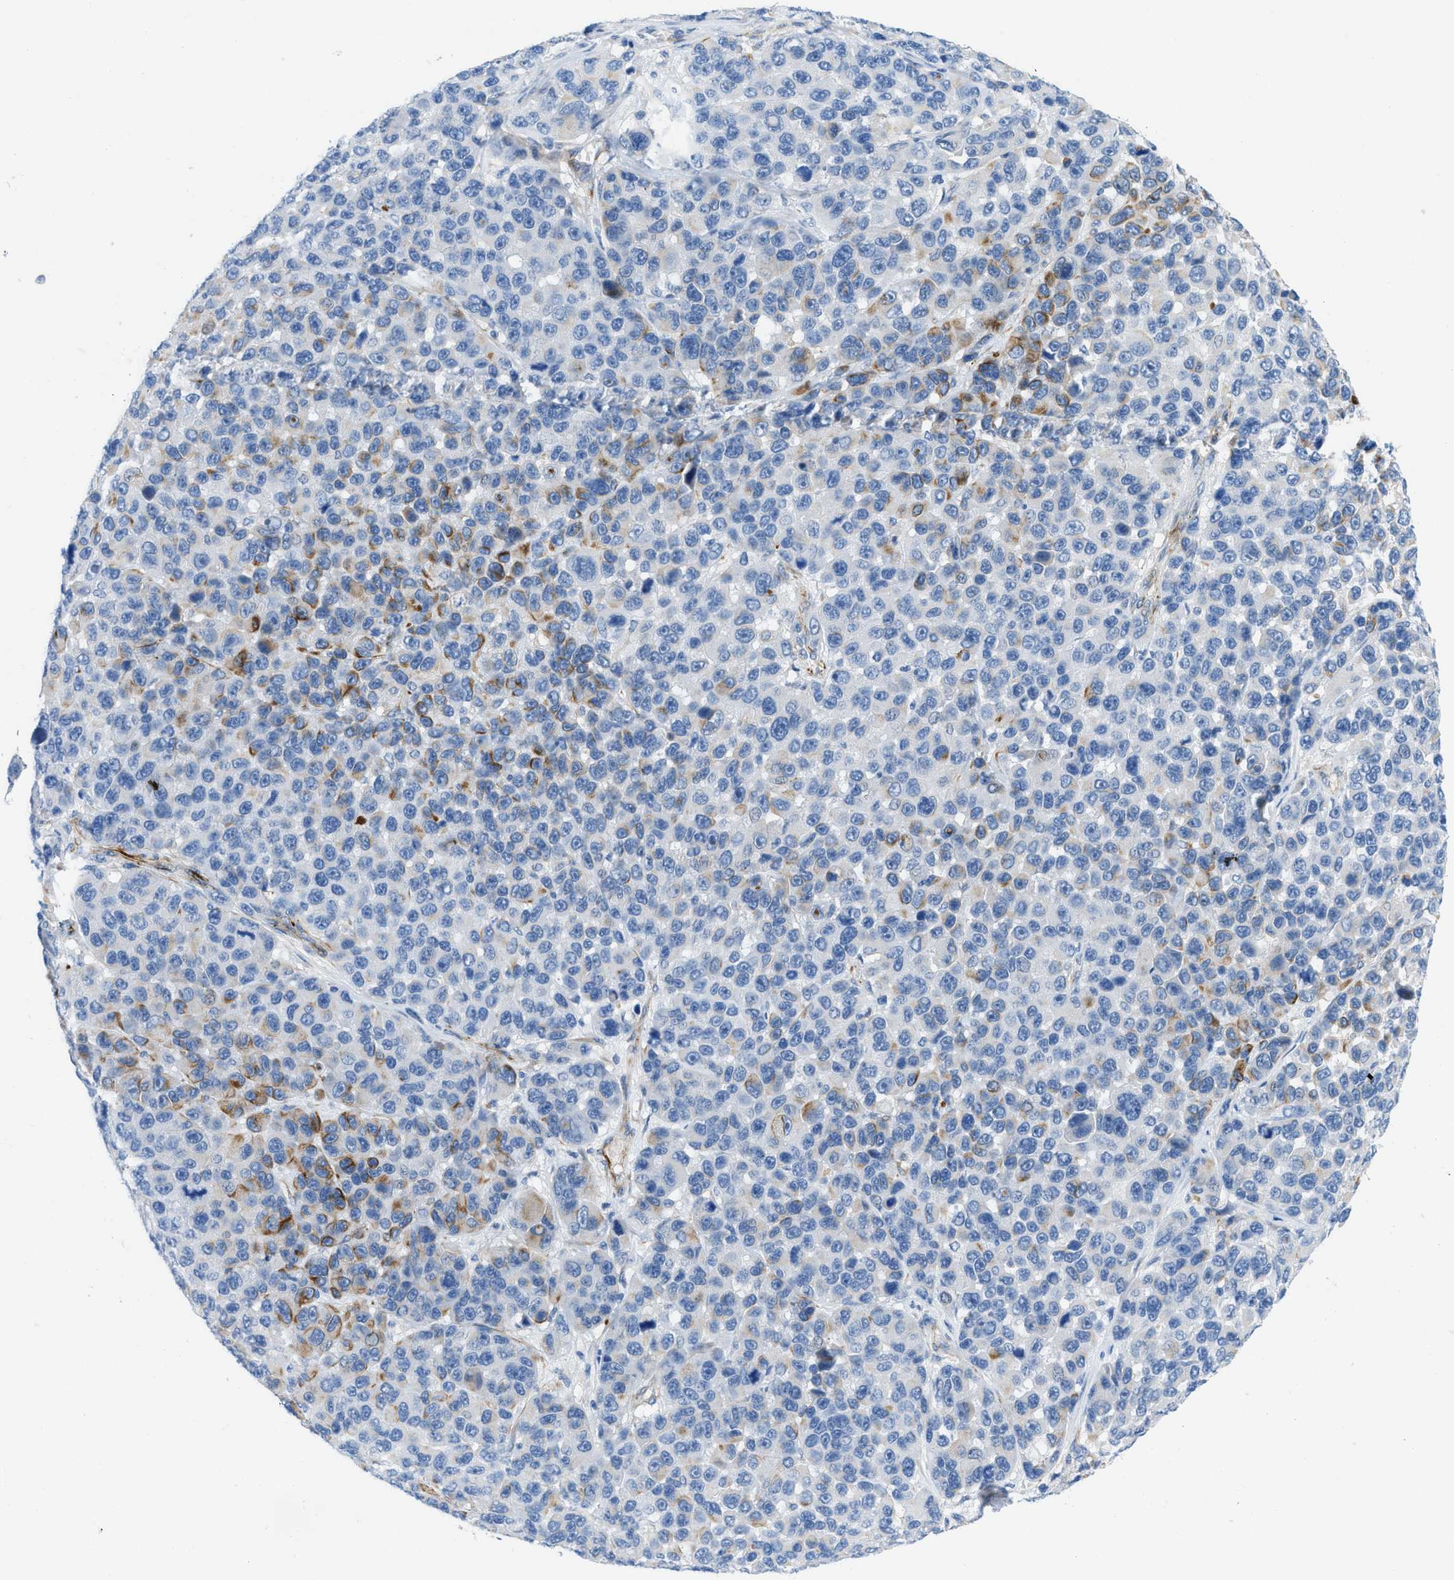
{"staining": {"intensity": "moderate", "quantity": "<25%", "location": "cytoplasmic/membranous"}, "tissue": "melanoma", "cell_type": "Tumor cells", "image_type": "cancer", "snomed": [{"axis": "morphology", "description": "Malignant melanoma, NOS"}, {"axis": "topography", "description": "Skin"}], "caption": "The immunohistochemical stain labels moderate cytoplasmic/membranous expression in tumor cells of malignant melanoma tissue.", "gene": "XCR1", "patient": {"sex": "male", "age": 53}}